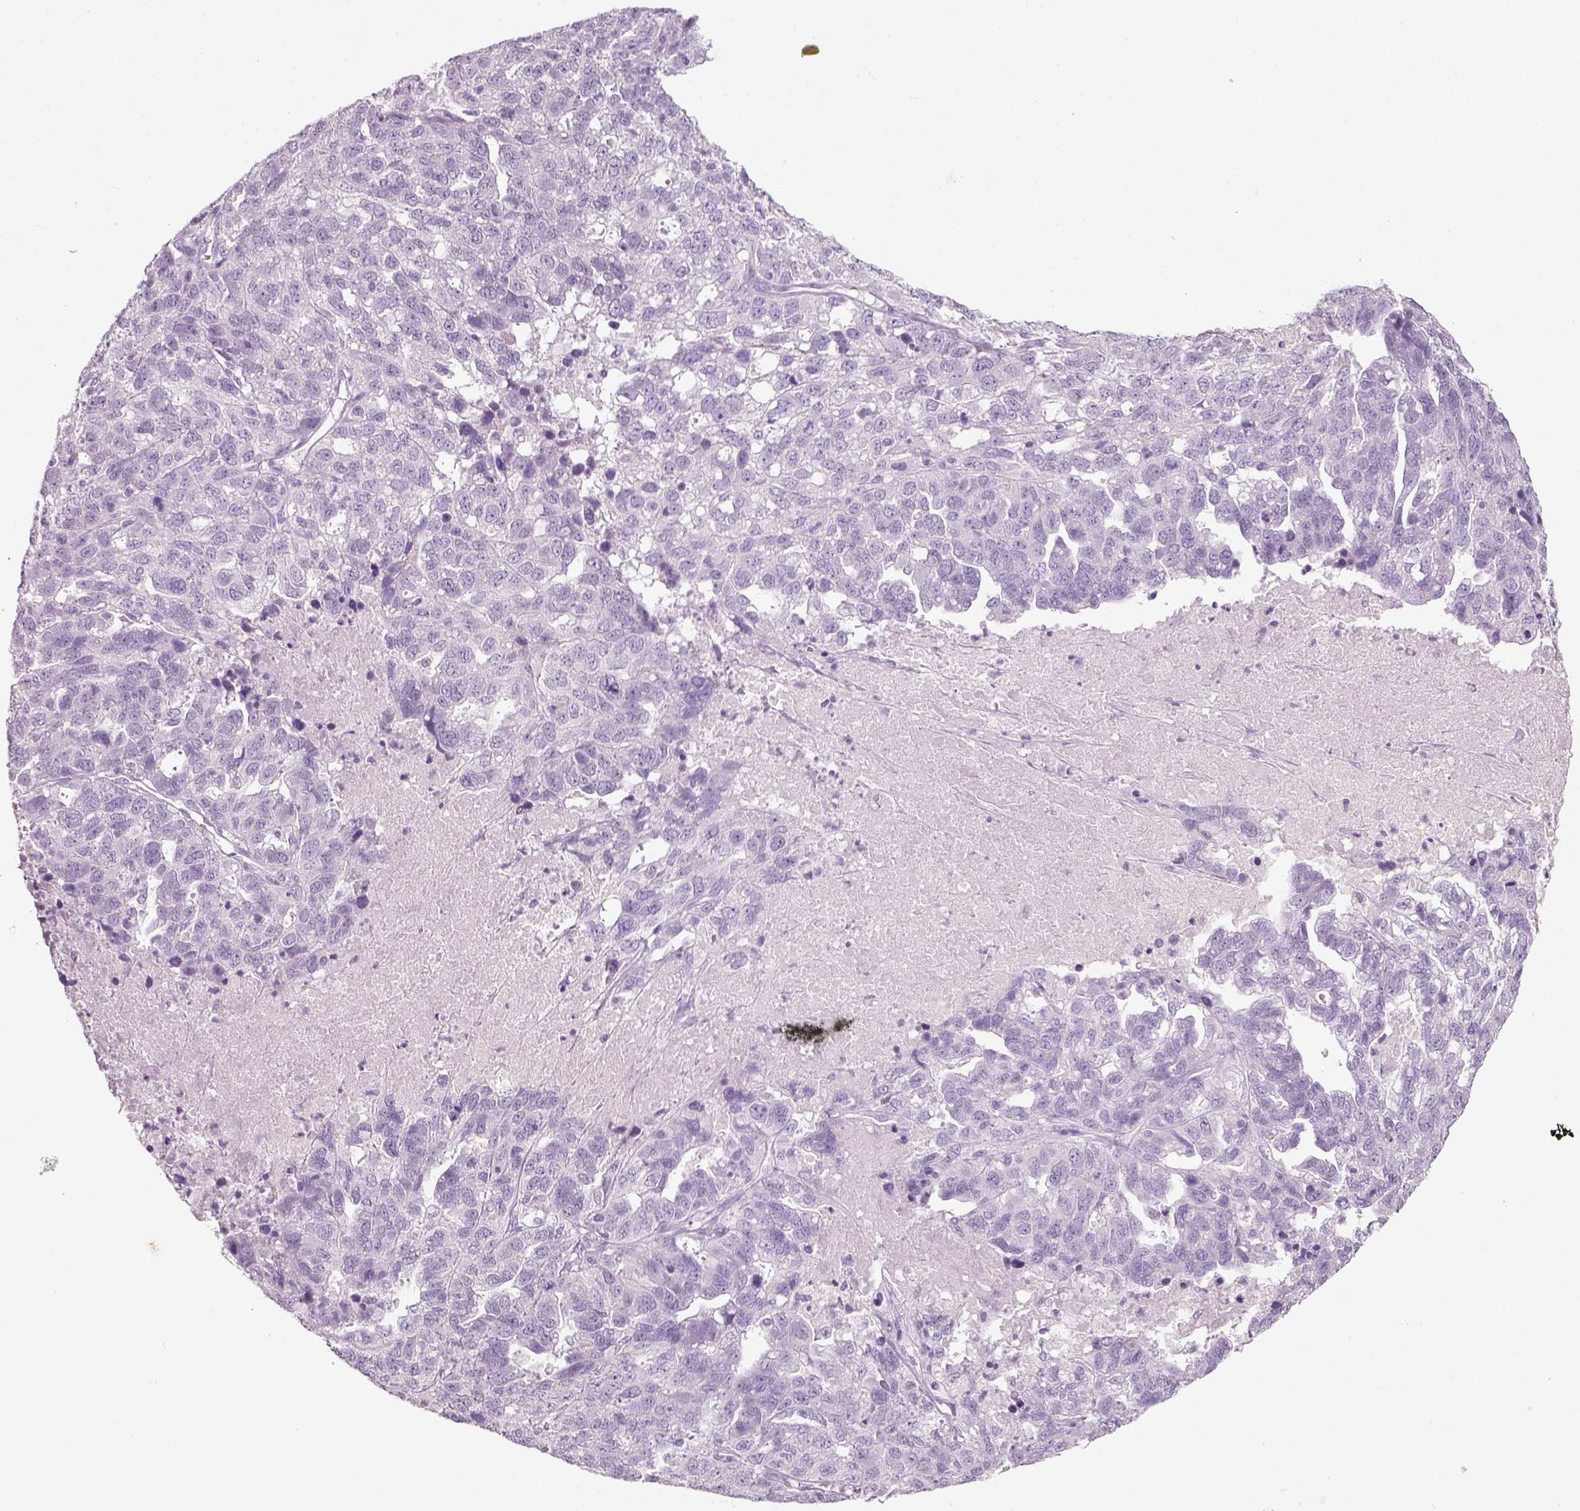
{"staining": {"intensity": "negative", "quantity": "none", "location": "none"}, "tissue": "ovarian cancer", "cell_type": "Tumor cells", "image_type": "cancer", "snomed": [{"axis": "morphology", "description": "Cystadenocarcinoma, serous, NOS"}, {"axis": "topography", "description": "Ovary"}], "caption": "The immunohistochemistry (IHC) micrograph has no significant staining in tumor cells of ovarian cancer (serous cystadenocarcinoma) tissue.", "gene": "SLC6A2", "patient": {"sex": "female", "age": 71}}